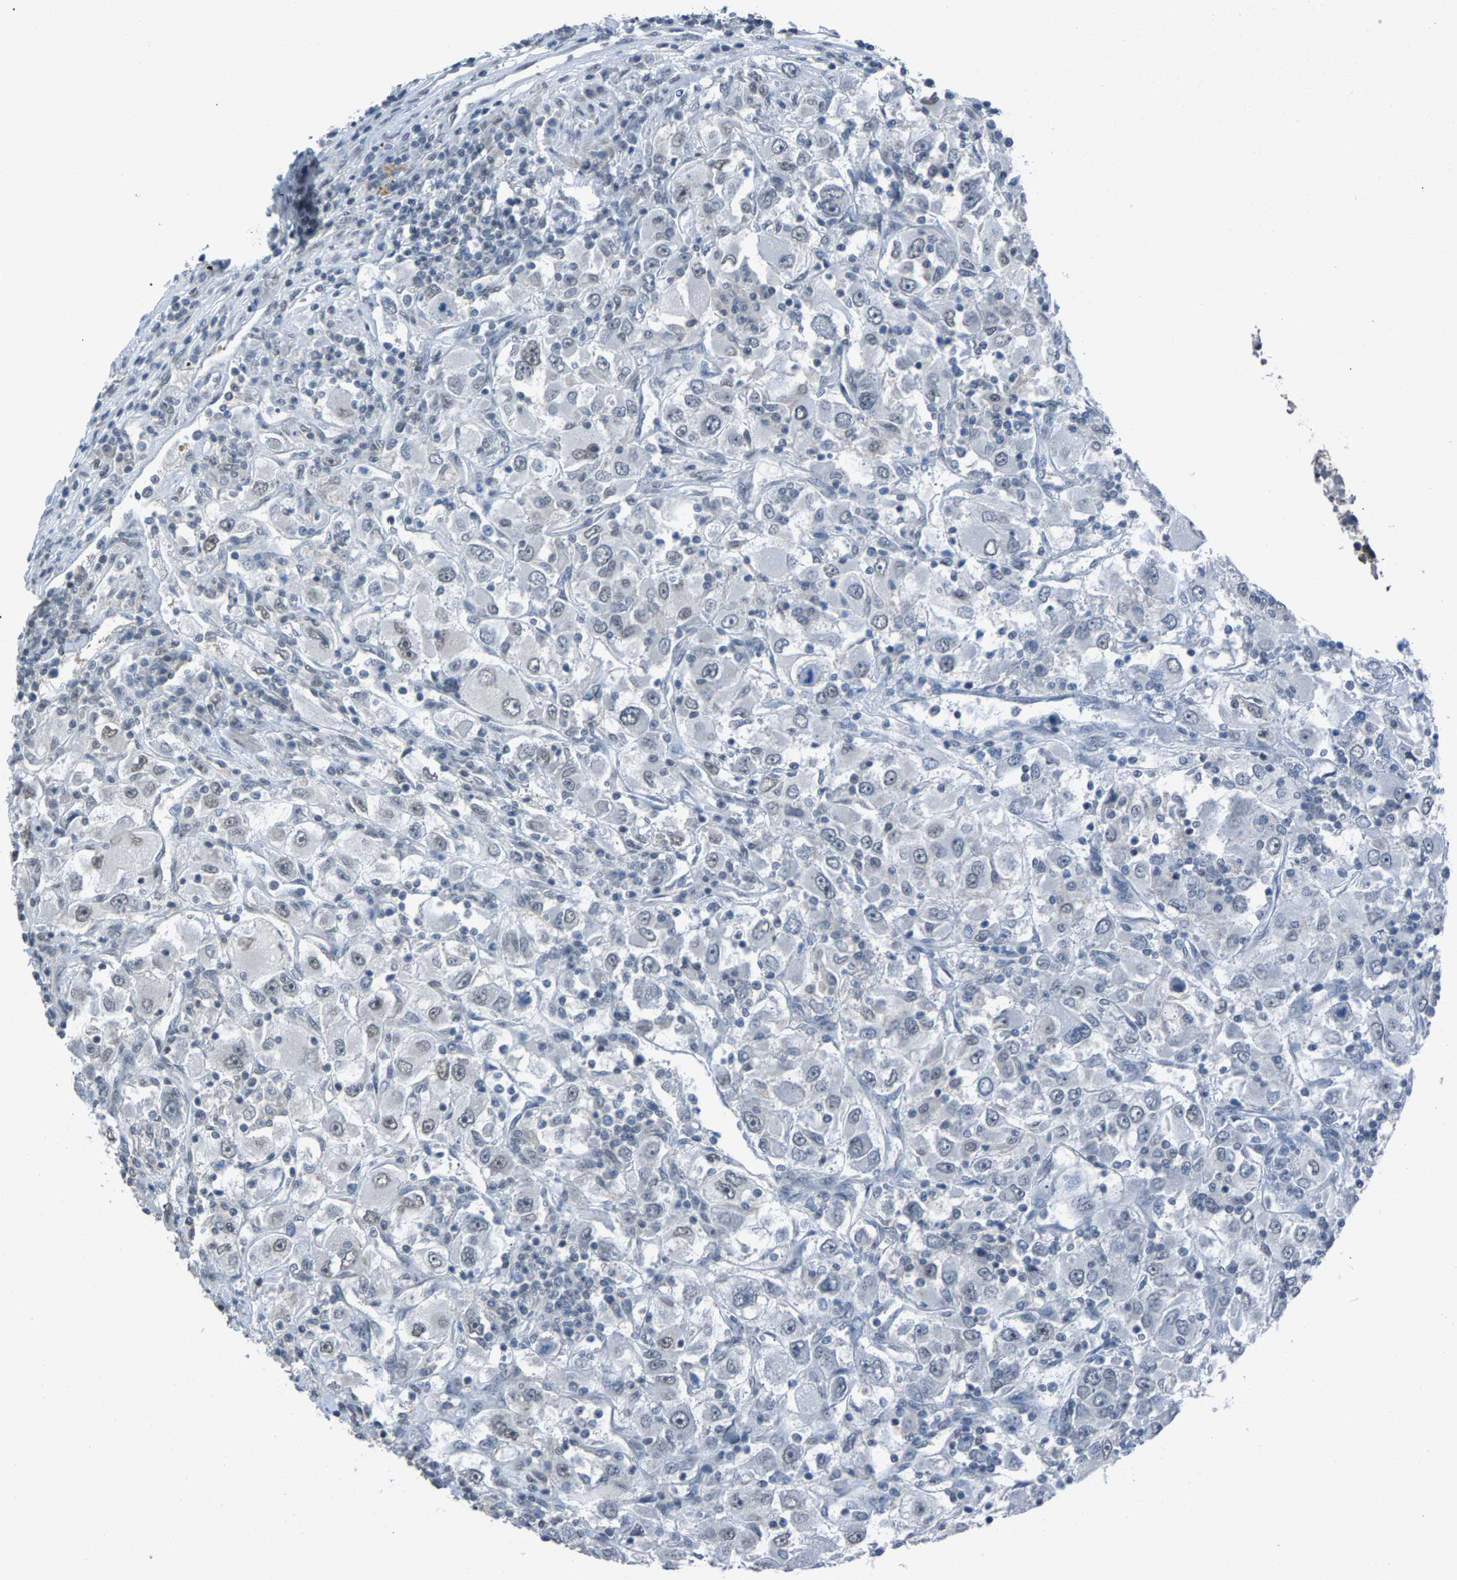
{"staining": {"intensity": "negative", "quantity": "none", "location": "none"}, "tissue": "renal cancer", "cell_type": "Tumor cells", "image_type": "cancer", "snomed": [{"axis": "morphology", "description": "Adenocarcinoma, NOS"}, {"axis": "topography", "description": "Kidney"}], "caption": "The histopathology image shows no significant positivity in tumor cells of adenocarcinoma (renal).", "gene": "ZNF276", "patient": {"sex": "female", "age": 52}}